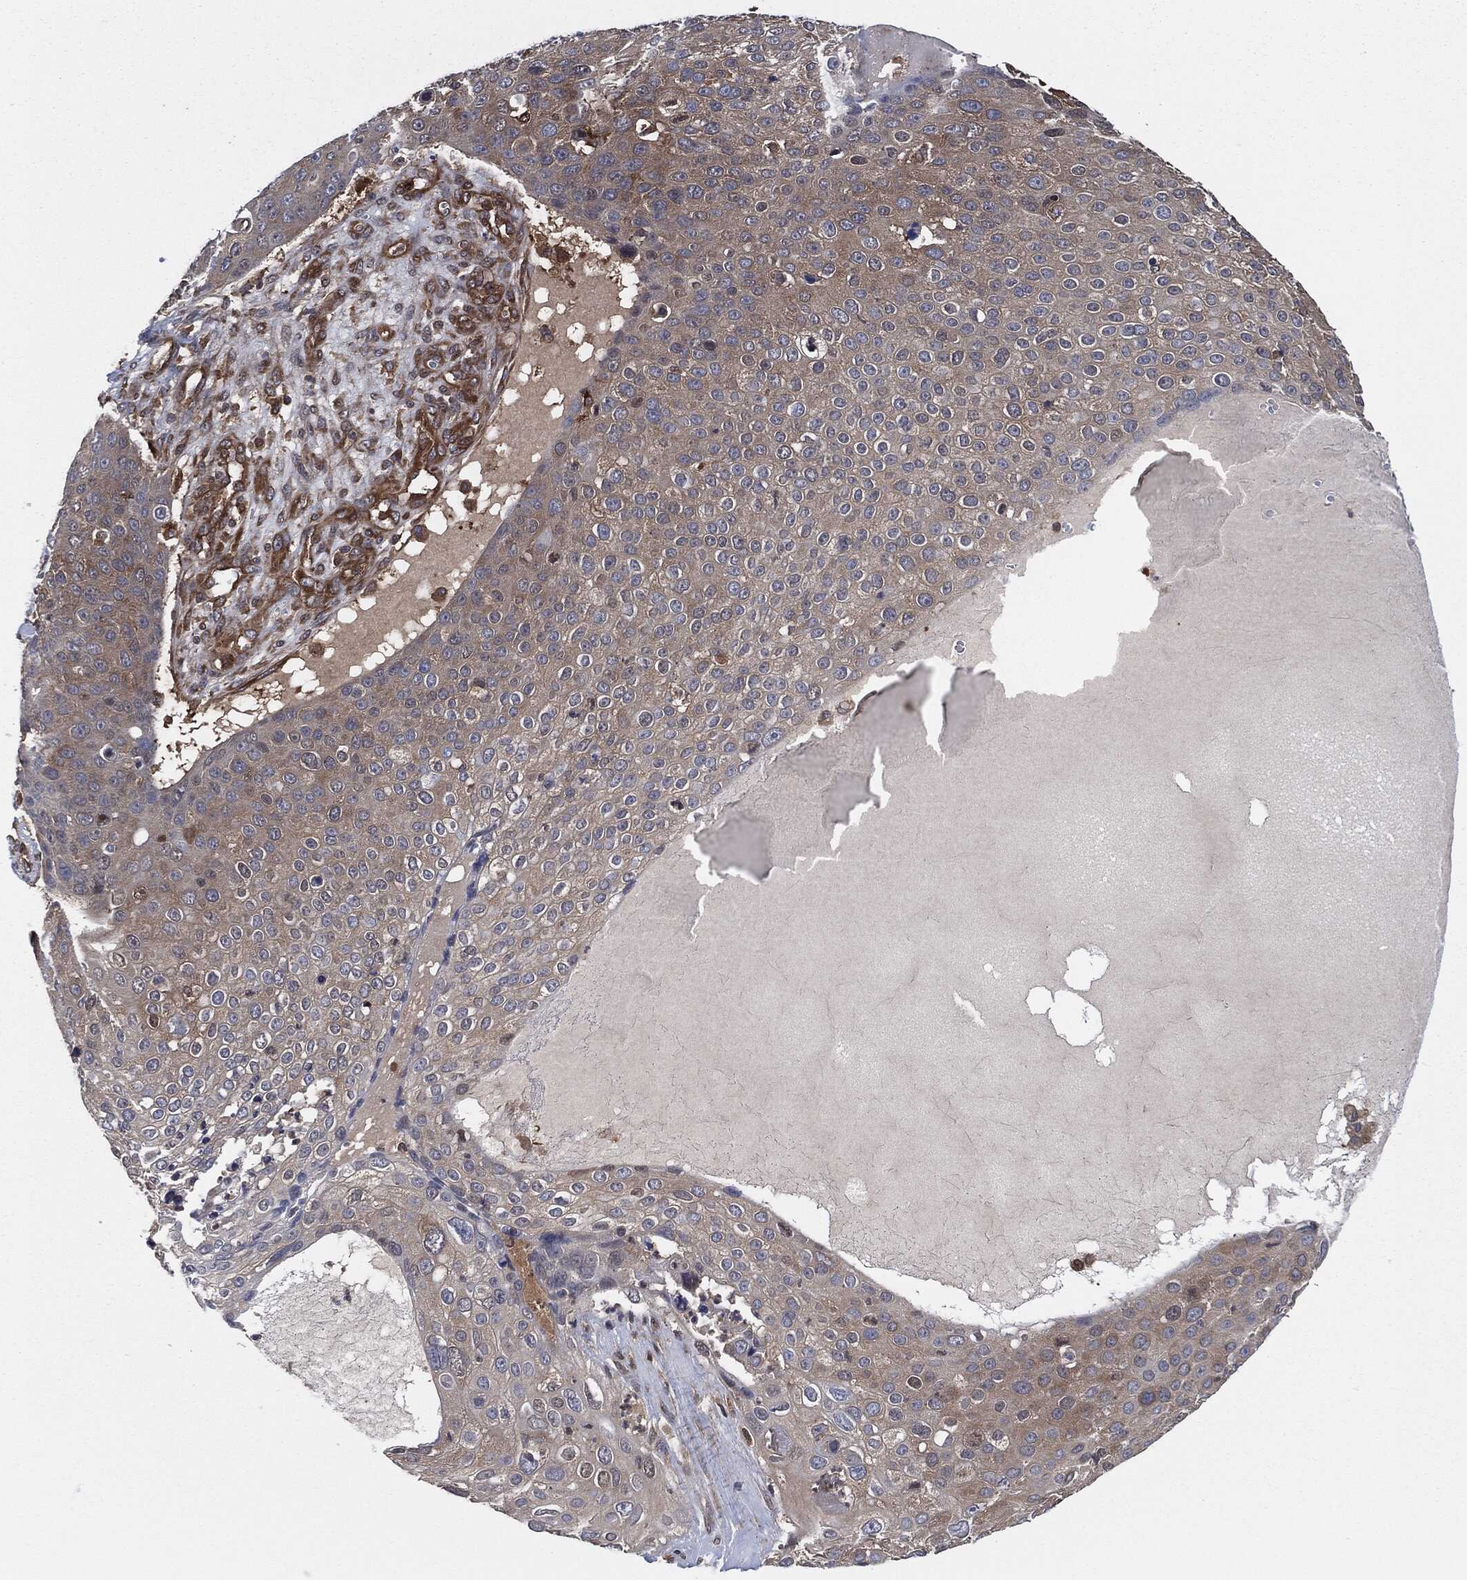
{"staining": {"intensity": "weak", "quantity": "25%-75%", "location": "cytoplasmic/membranous"}, "tissue": "skin cancer", "cell_type": "Tumor cells", "image_type": "cancer", "snomed": [{"axis": "morphology", "description": "Squamous cell carcinoma, NOS"}, {"axis": "topography", "description": "Skin"}], "caption": "DAB immunohistochemical staining of human skin cancer (squamous cell carcinoma) exhibits weak cytoplasmic/membranous protein staining in approximately 25%-75% of tumor cells.", "gene": "XPNPEP1", "patient": {"sex": "male", "age": 71}}